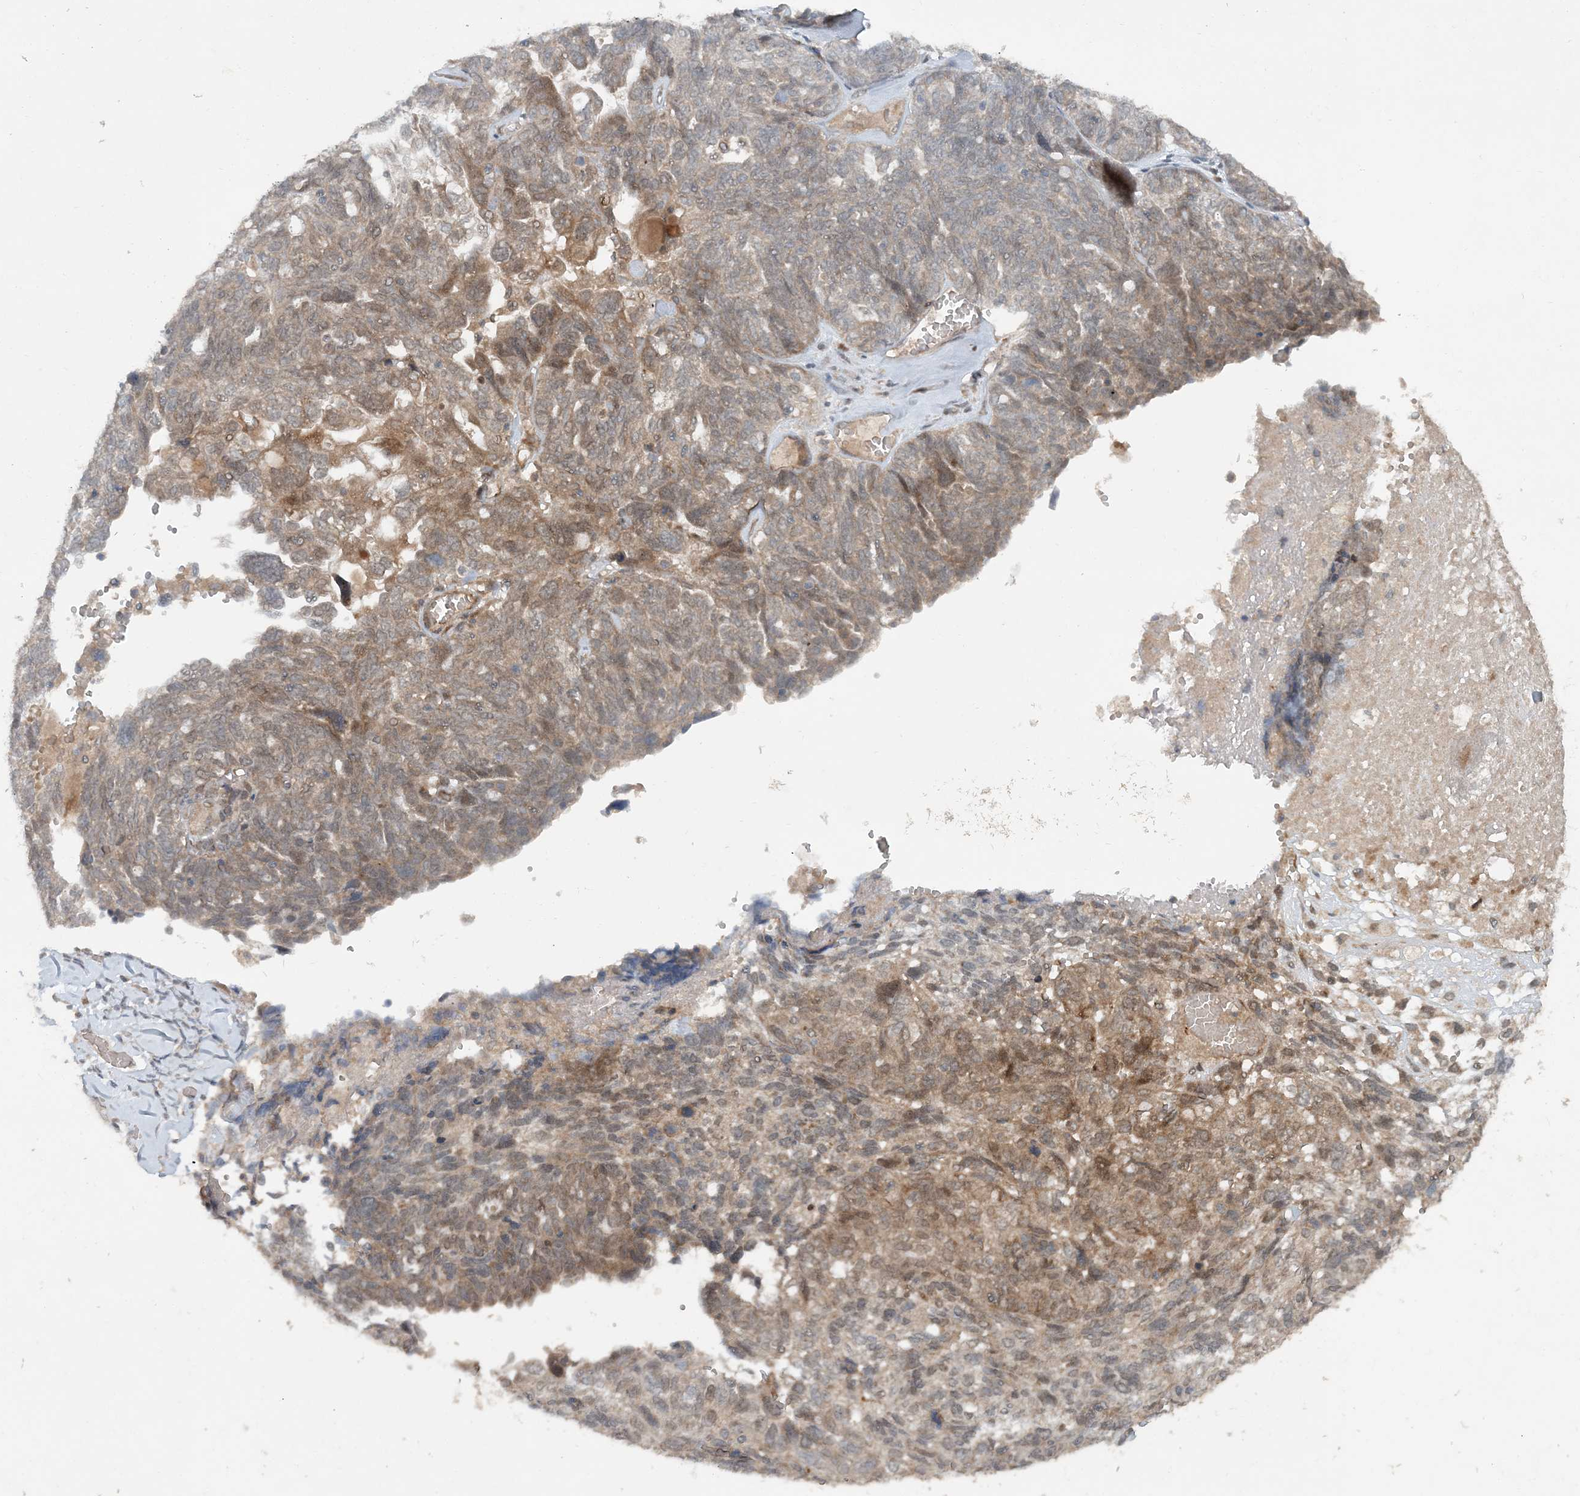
{"staining": {"intensity": "moderate", "quantity": "<25%", "location": "cytoplasmic/membranous,nuclear"}, "tissue": "ovarian cancer", "cell_type": "Tumor cells", "image_type": "cancer", "snomed": [{"axis": "morphology", "description": "Cystadenocarcinoma, serous, NOS"}, {"axis": "topography", "description": "Ovary"}], "caption": "Approximately <25% of tumor cells in human ovarian cancer display moderate cytoplasmic/membranous and nuclear protein expression as visualized by brown immunohistochemical staining.", "gene": "UBR3", "patient": {"sex": "female", "age": 79}}